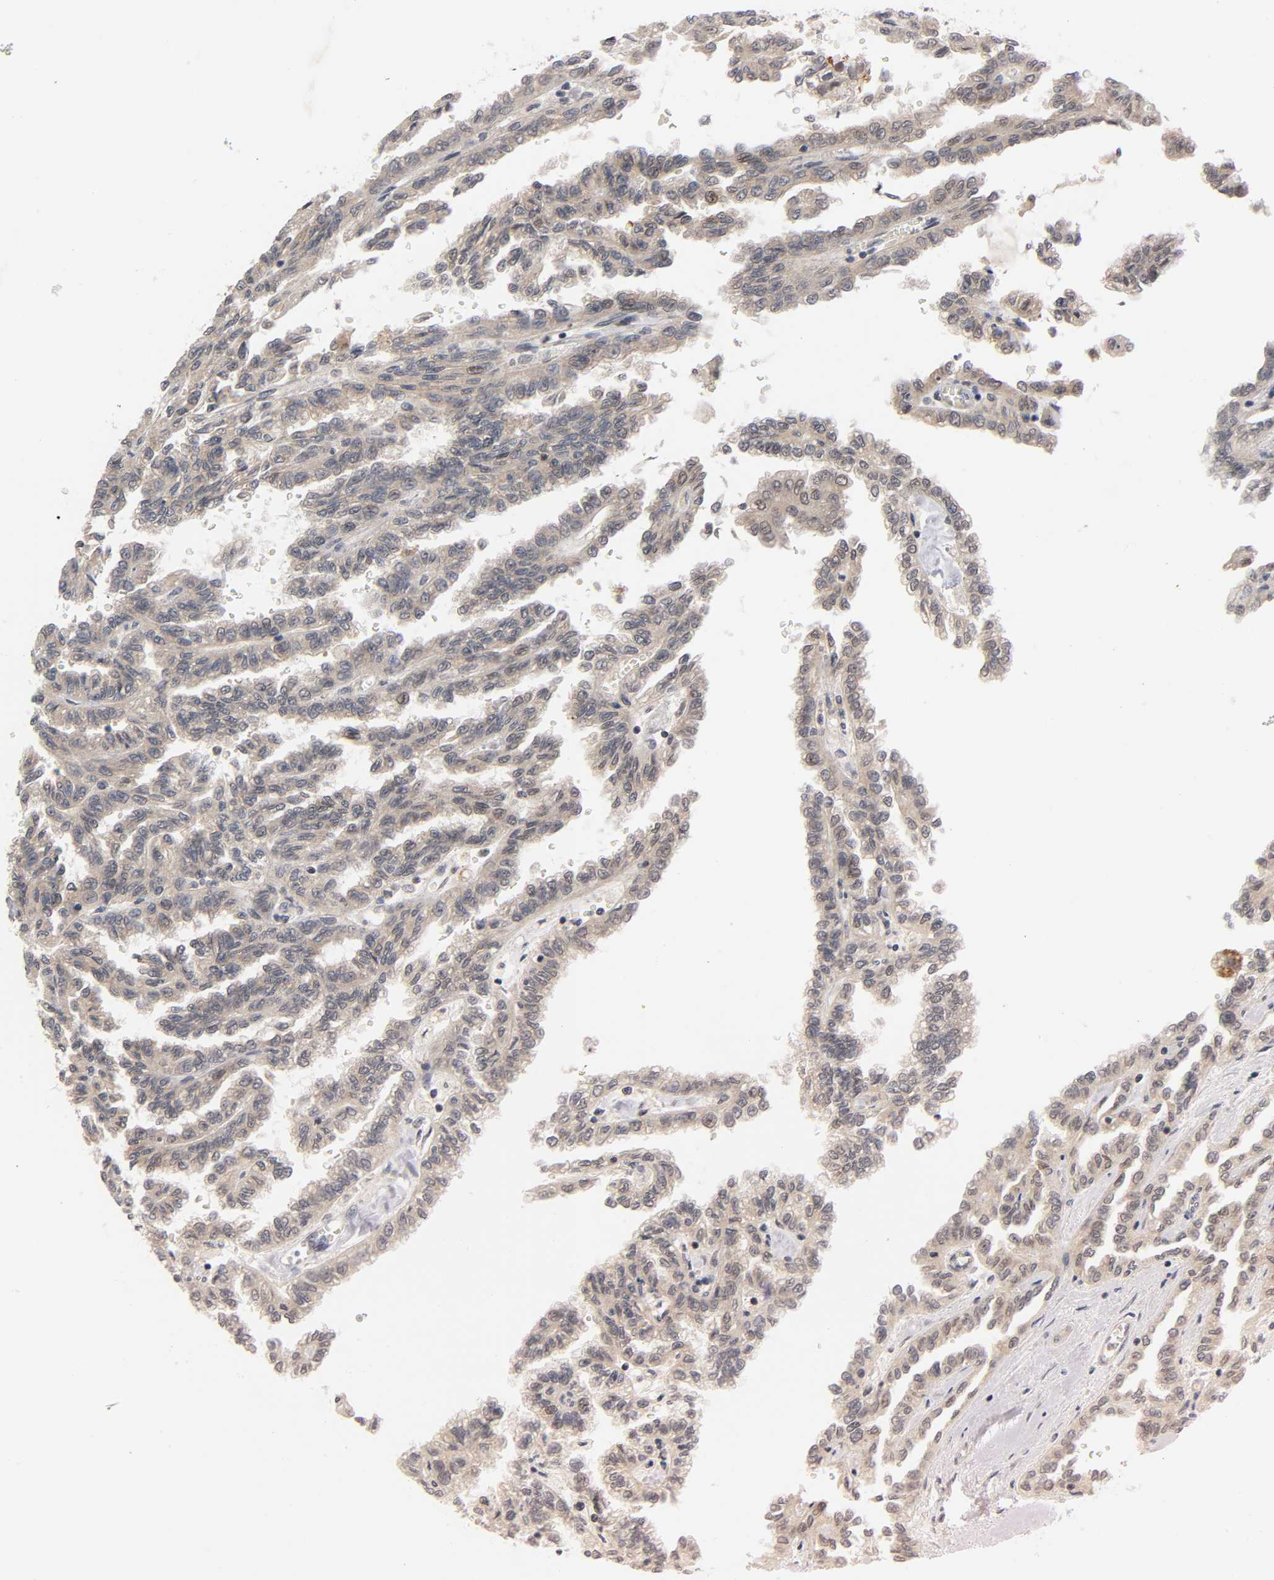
{"staining": {"intensity": "weak", "quantity": ">75%", "location": "cytoplasmic/membranous"}, "tissue": "renal cancer", "cell_type": "Tumor cells", "image_type": "cancer", "snomed": [{"axis": "morphology", "description": "Inflammation, NOS"}, {"axis": "morphology", "description": "Adenocarcinoma, NOS"}, {"axis": "topography", "description": "Kidney"}], "caption": "Renal adenocarcinoma tissue displays weak cytoplasmic/membranous positivity in approximately >75% of tumor cells, visualized by immunohistochemistry. The staining was performed using DAB (3,3'-diaminobenzidine) to visualize the protein expression in brown, while the nuclei were stained in blue with hematoxylin (Magnification: 20x).", "gene": "MAPK8", "patient": {"sex": "male", "age": 68}}